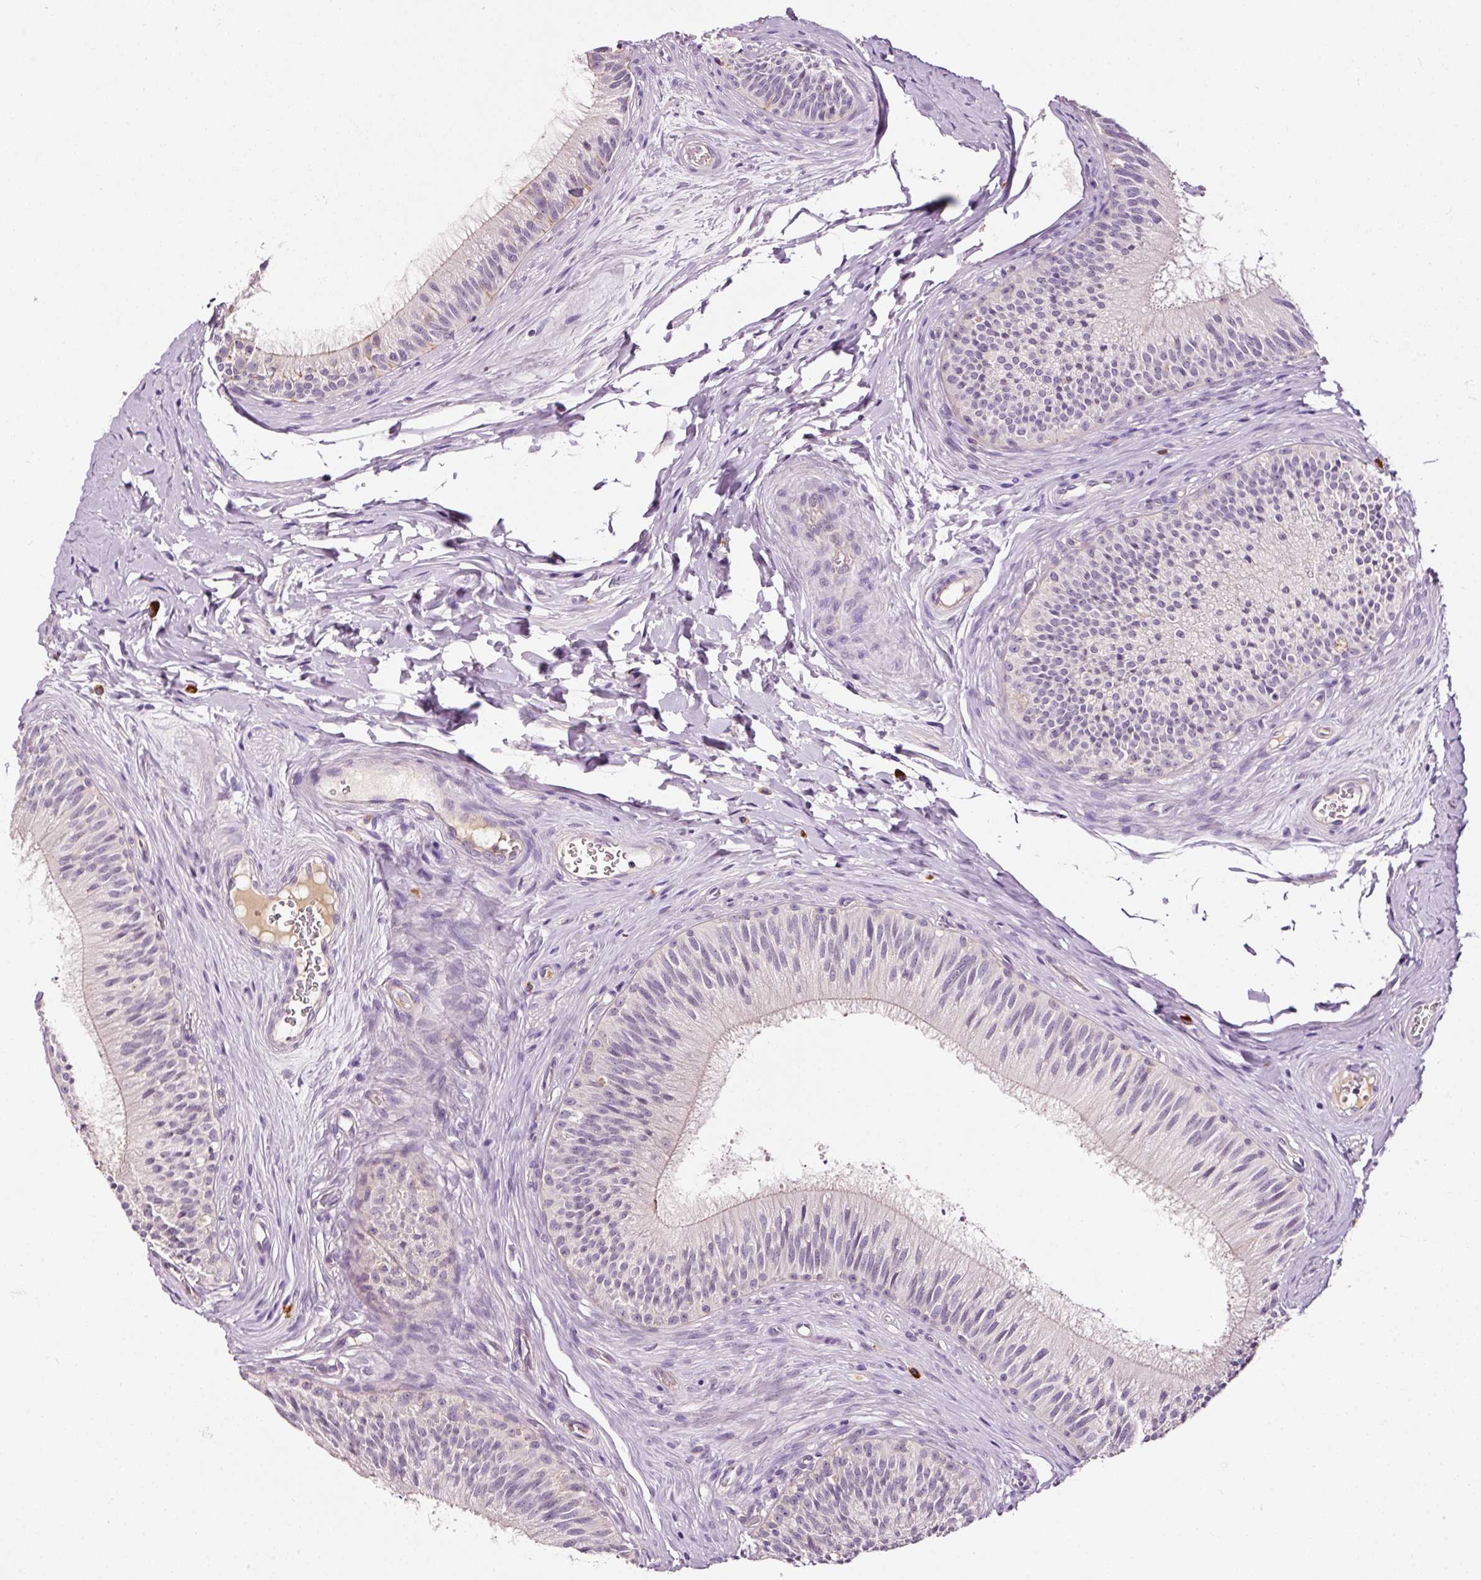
{"staining": {"intensity": "negative", "quantity": "none", "location": "none"}, "tissue": "epididymis", "cell_type": "Glandular cells", "image_type": "normal", "snomed": [{"axis": "morphology", "description": "Normal tissue, NOS"}, {"axis": "topography", "description": "Epididymis"}], "caption": "Protein analysis of benign epididymis shows no significant expression in glandular cells. Brightfield microscopy of immunohistochemistry (IHC) stained with DAB (brown) and hematoxylin (blue), captured at high magnification.", "gene": "ABCB4", "patient": {"sex": "male", "age": 24}}